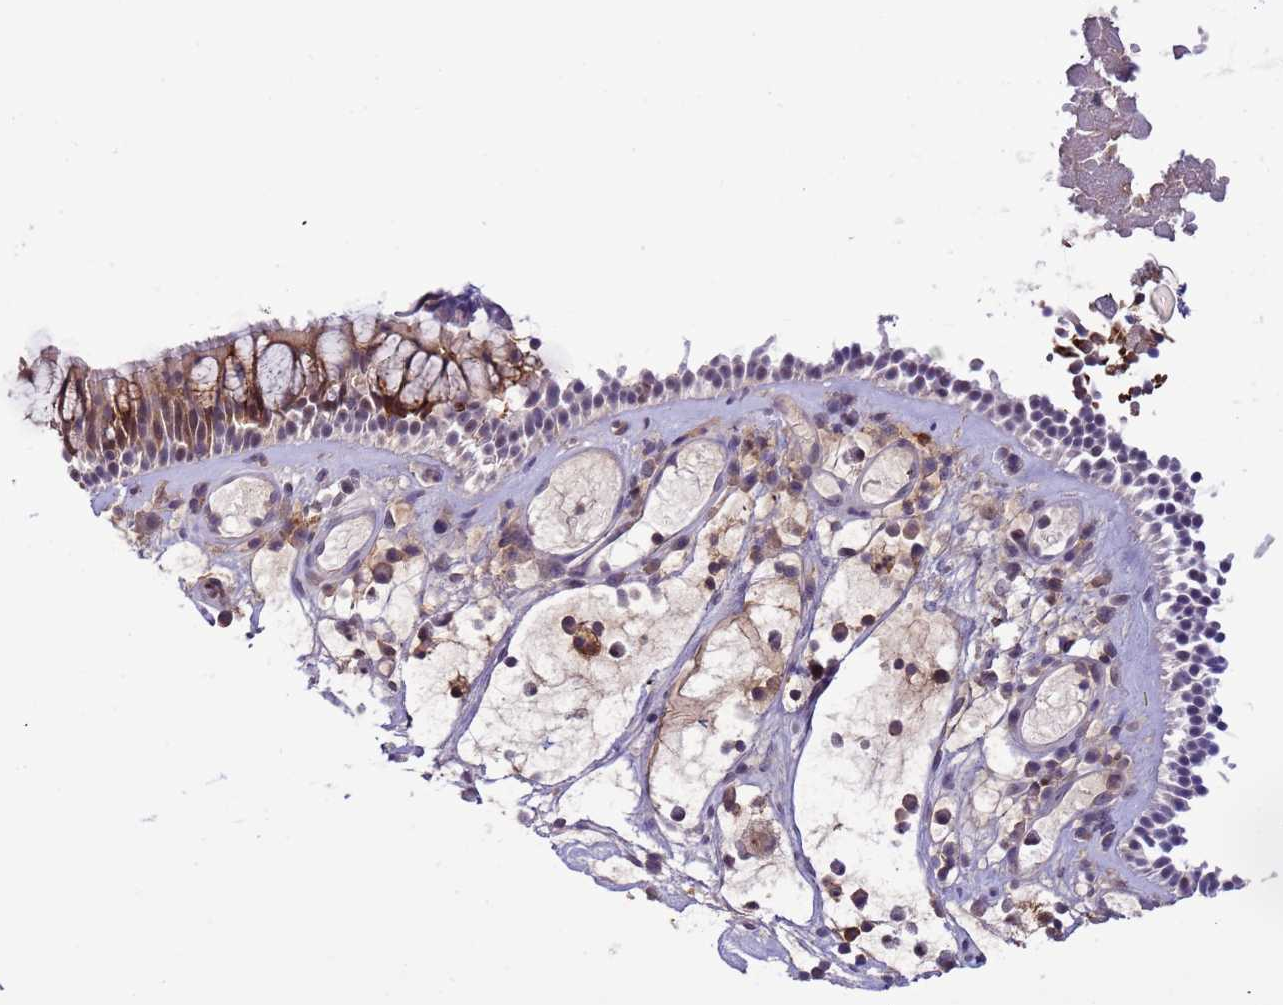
{"staining": {"intensity": "moderate", "quantity": "<25%", "location": "cytoplasmic/membranous"}, "tissue": "nasopharynx", "cell_type": "Respiratory epithelial cells", "image_type": "normal", "snomed": [{"axis": "morphology", "description": "Normal tissue, NOS"}, {"axis": "morphology", "description": "Inflammation, NOS"}, {"axis": "morphology", "description": "Malignant melanoma, Metastatic site"}, {"axis": "topography", "description": "Nasopharynx"}], "caption": "A high-resolution micrograph shows immunohistochemistry (IHC) staining of normal nasopharynx, which shows moderate cytoplasmic/membranous positivity in about <25% of respiratory epithelial cells. The protein is stained brown, and the nuclei are stained in blue (DAB IHC with brightfield microscopy, high magnification).", "gene": "CD53", "patient": {"sex": "male", "age": 70}}